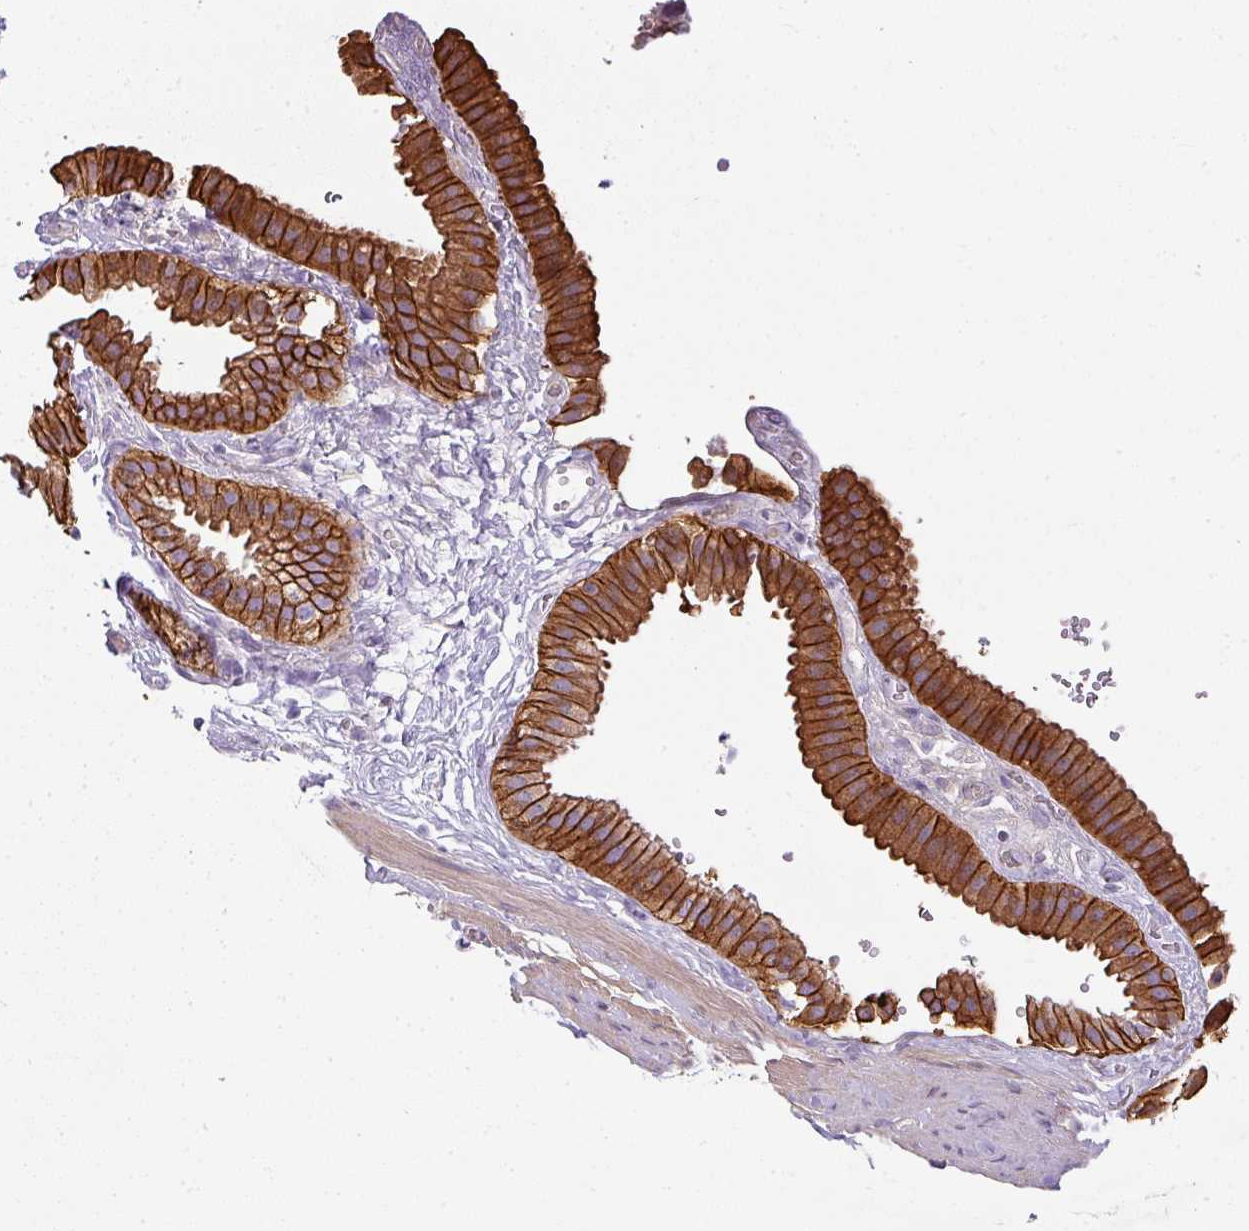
{"staining": {"intensity": "strong", "quantity": ">75%", "location": "cytoplasmic/membranous"}, "tissue": "gallbladder", "cell_type": "Glandular cells", "image_type": "normal", "snomed": [{"axis": "morphology", "description": "Normal tissue, NOS"}, {"axis": "topography", "description": "Gallbladder"}], "caption": "Strong cytoplasmic/membranous staining for a protein is present in about >75% of glandular cells of normal gallbladder using immunohistochemistry.", "gene": "PALS2", "patient": {"sex": "female", "age": 61}}